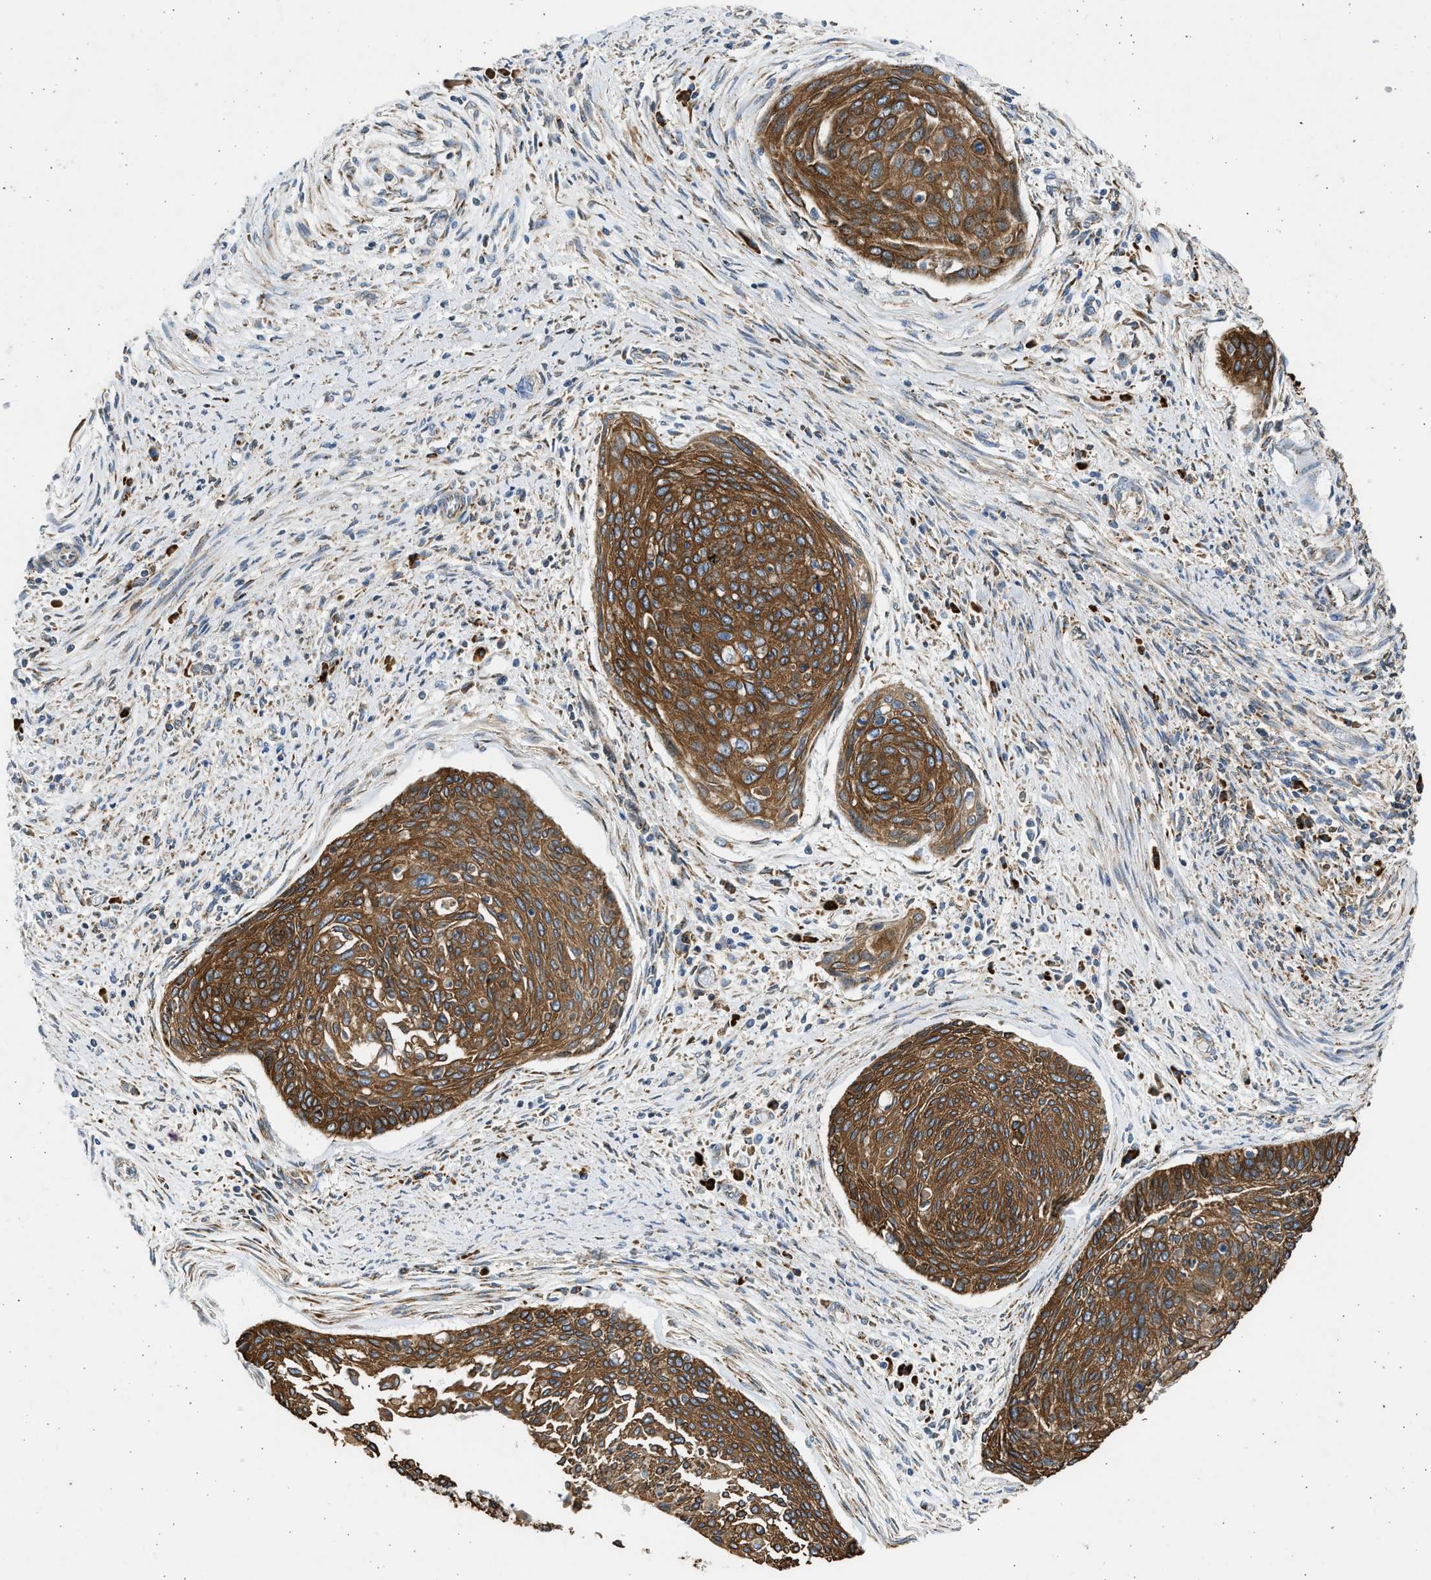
{"staining": {"intensity": "strong", "quantity": ">75%", "location": "cytoplasmic/membranous"}, "tissue": "cervical cancer", "cell_type": "Tumor cells", "image_type": "cancer", "snomed": [{"axis": "morphology", "description": "Squamous cell carcinoma, NOS"}, {"axis": "topography", "description": "Cervix"}], "caption": "A brown stain labels strong cytoplasmic/membranous positivity of a protein in human cervical cancer (squamous cell carcinoma) tumor cells.", "gene": "PLD2", "patient": {"sex": "female", "age": 55}}